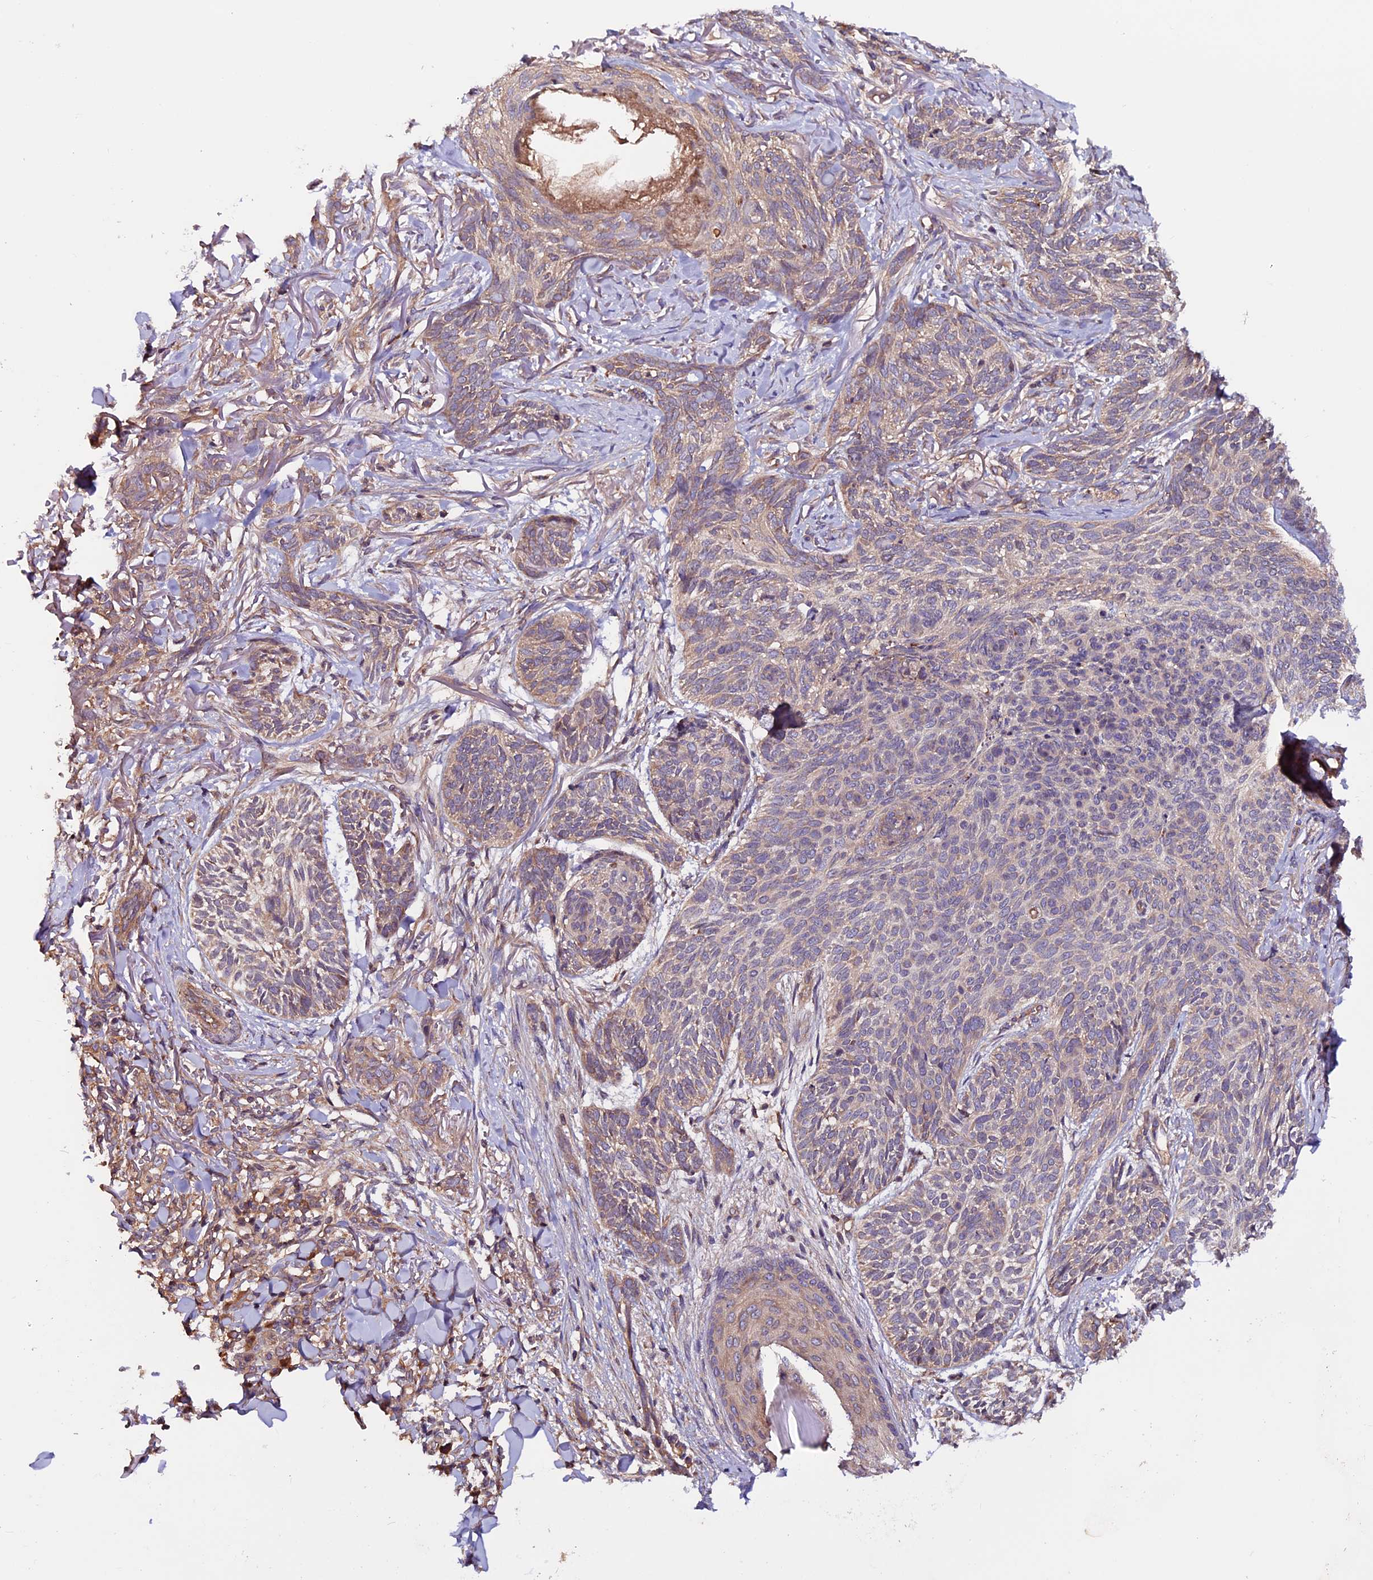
{"staining": {"intensity": "weak", "quantity": "<25%", "location": "cytoplasmic/membranous"}, "tissue": "skin cancer", "cell_type": "Tumor cells", "image_type": "cancer", "snomed": [{"axis": "morphology", "description": "Normal tissue, NOS"}, {"axis": "morphology", "description": "Basal cell carcinoma"}, {"axis": "topography", "description": "Skin"}], "caption": "An image of human skin cancer (basal cell carcinoma) is negative for staining in tumor cells.", "gene": "ZNF598", "patient": {"sex": "male", "age": 66}}